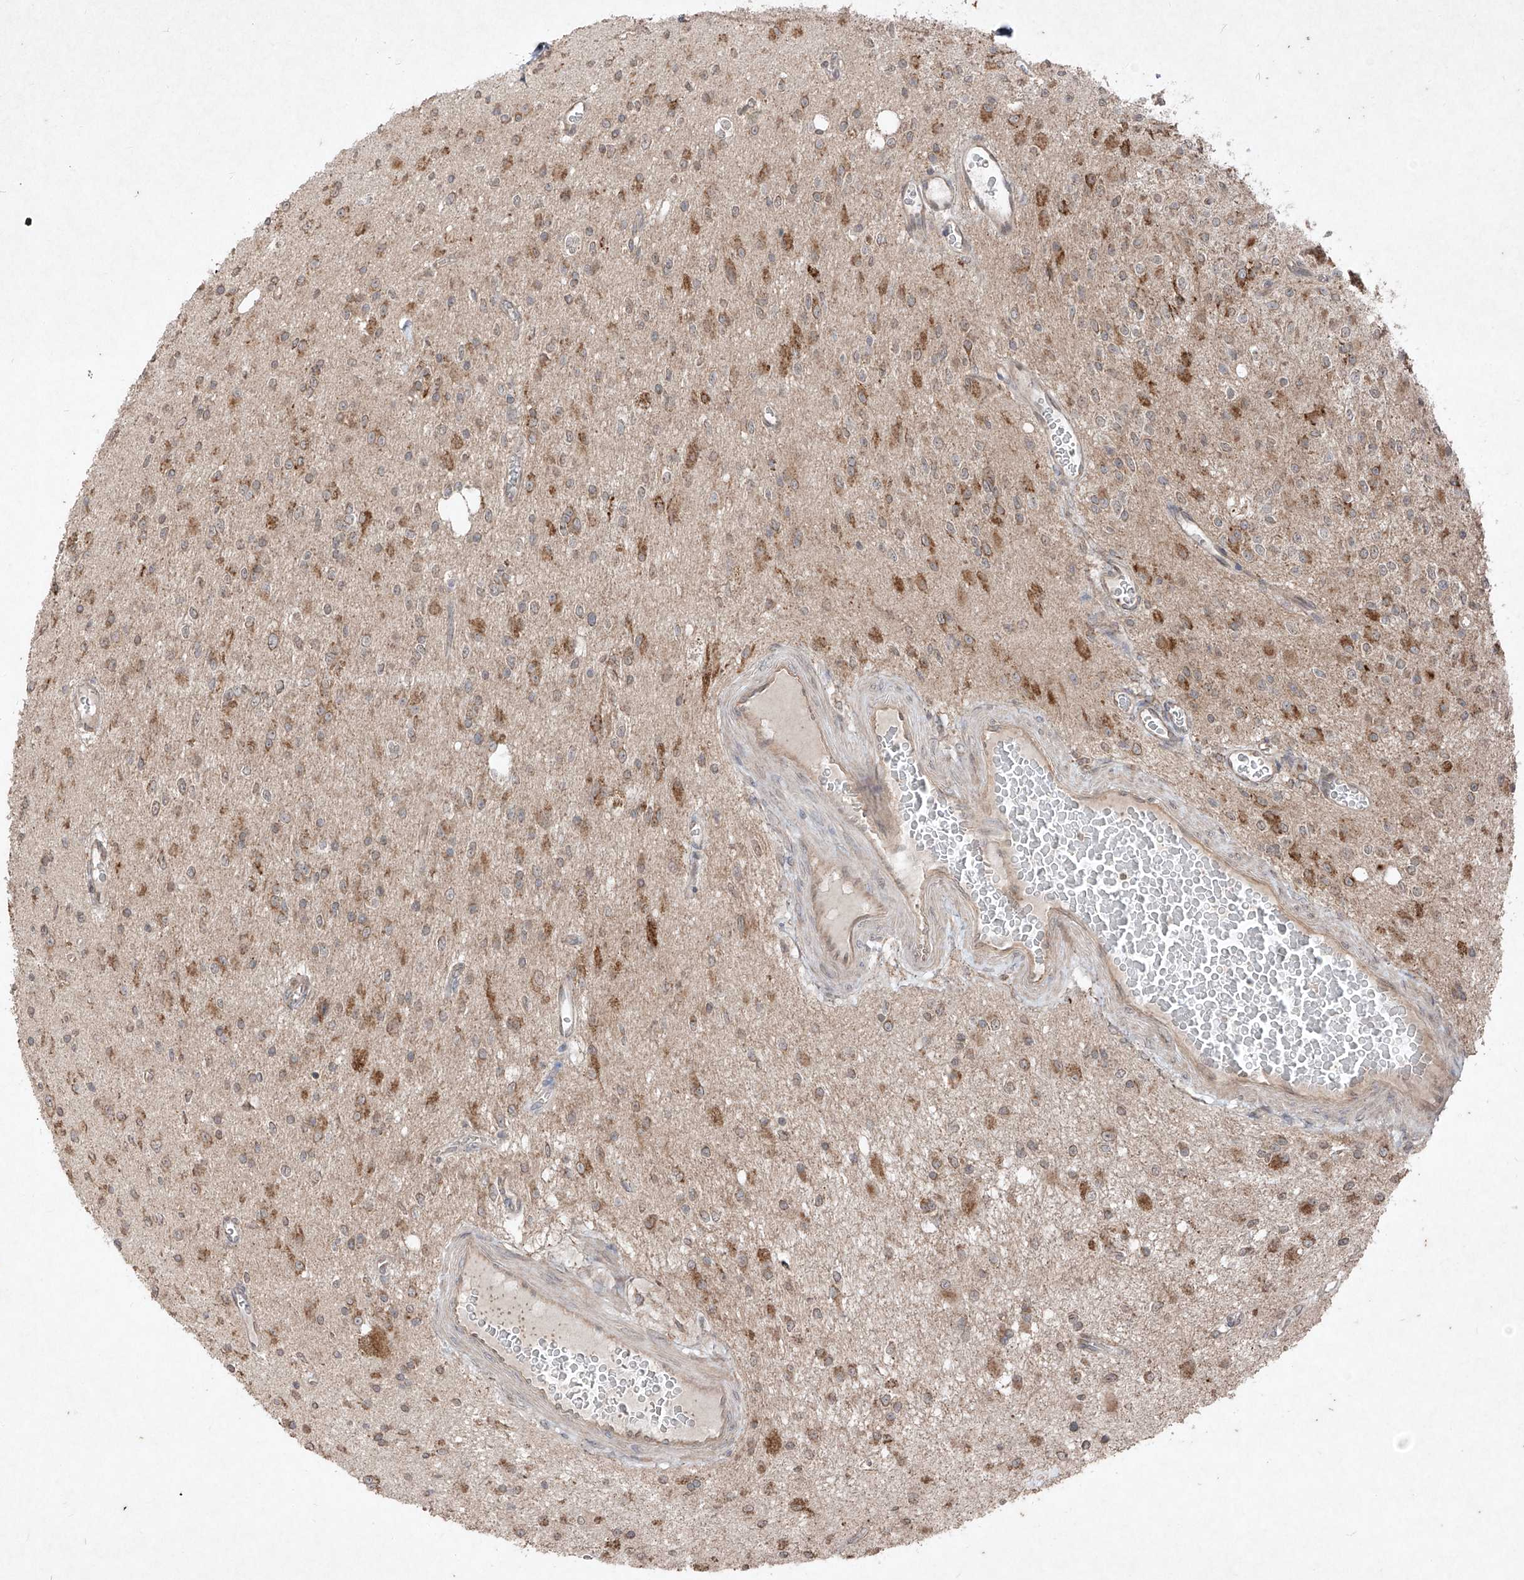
{"staining": {"intensity": "moderate", "quantity": "25%-75%", "location": "cytoplasmic/membranous"}, "tissue": "glioma", "cell_type": "Tumor cells", "image_type": "cancer", "snomed": [{"axis": "morphology", "description": "Glioma, malignant, High grade"}, {"axis": "topography", "description": "Brain"}], "caption": "IHC of human glioma exhibits medium levels of moderate cytoplasmic/membranous positivity in about 25%-75% of tumor cells.", "gene": "ABCD3", "patient": {"sex": "male", "age": 34}}